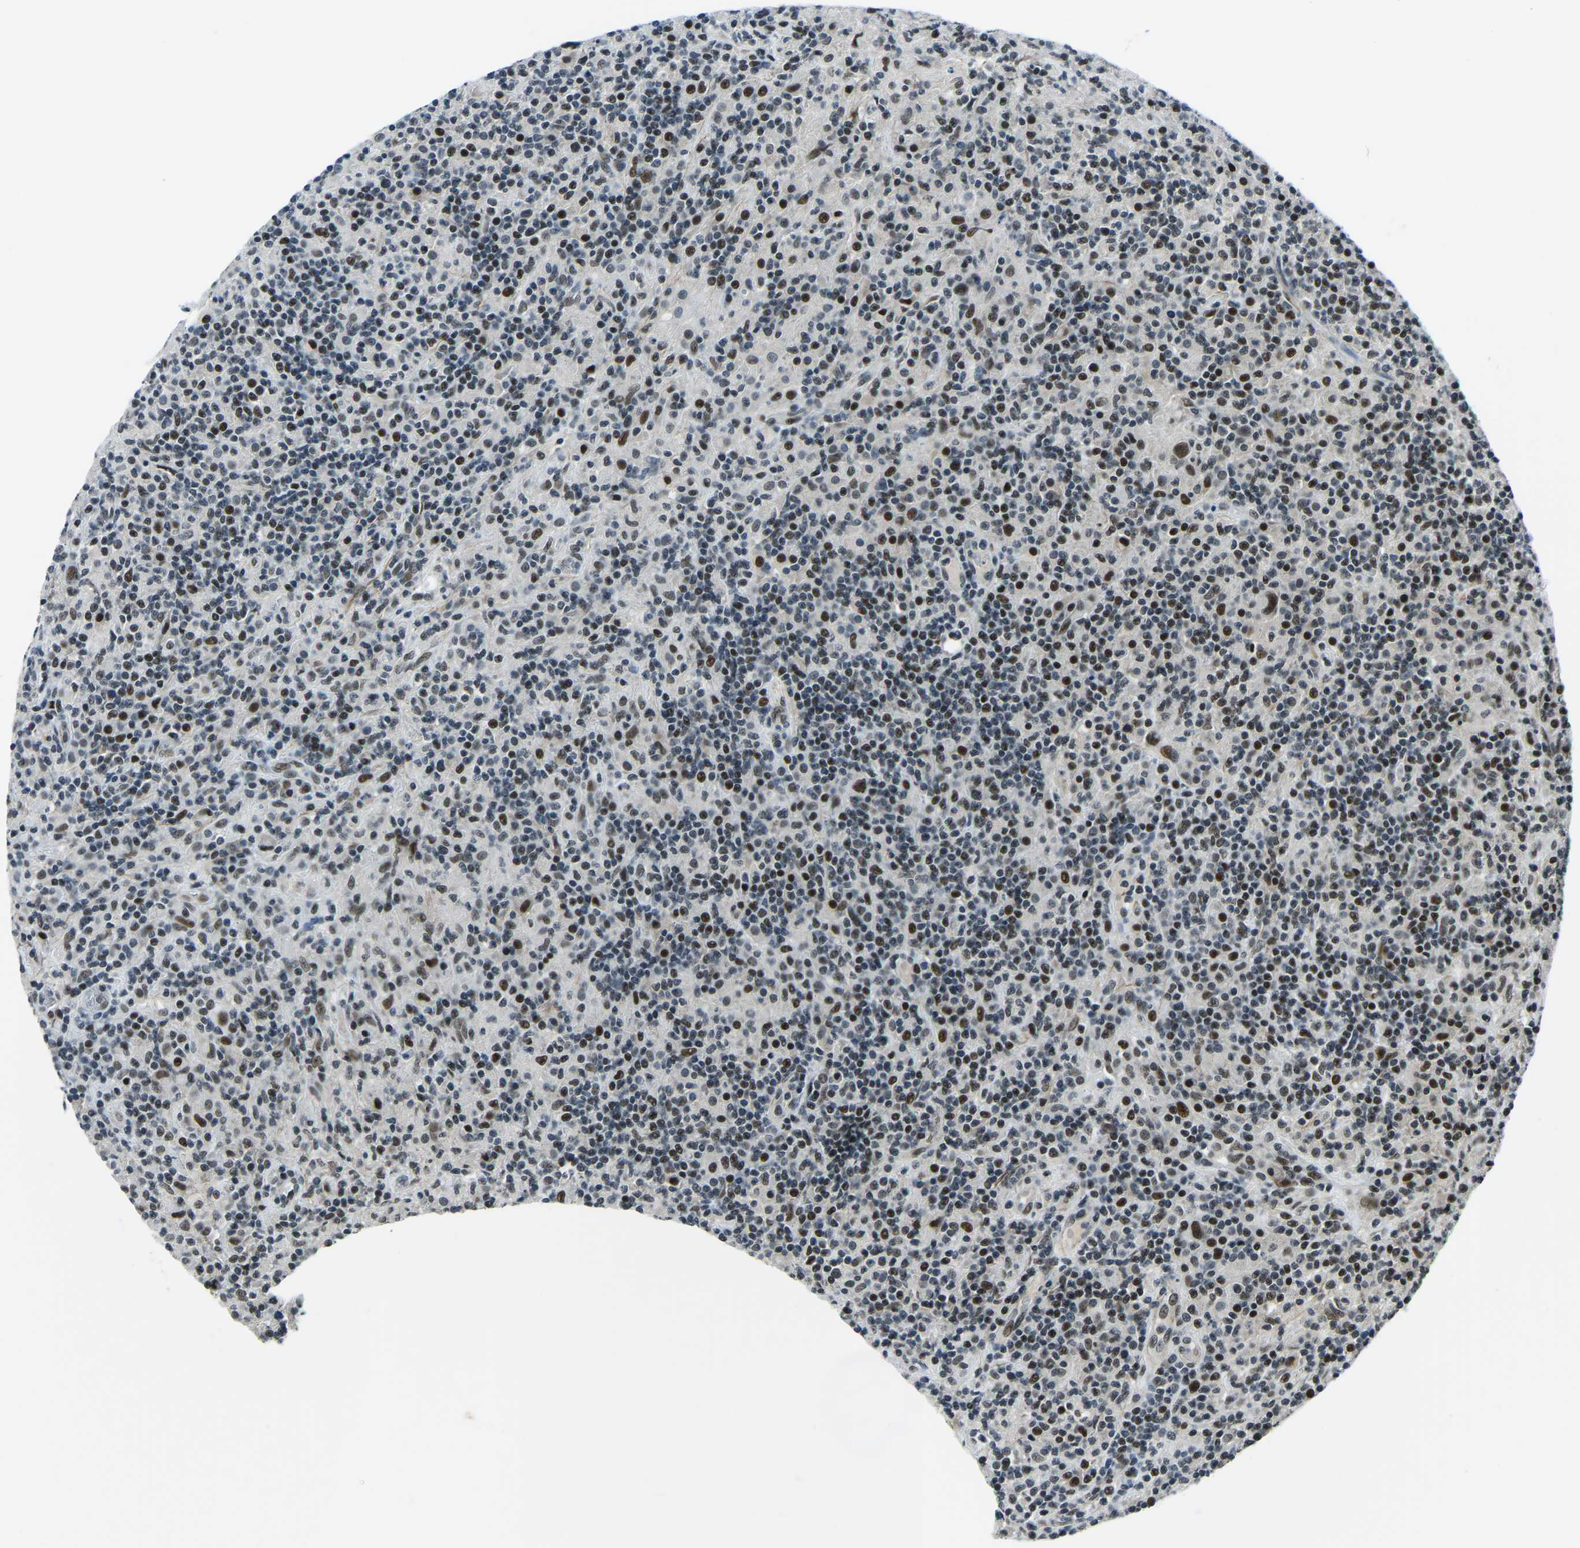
{"staining": {"intensity": "moderate", "quantity": ">75%", "location": "nuclear"}, "tissue": "lymphoma", "cell_type": "Tumor cells", "image_type": "cancer", "snomed": [{"axis": "morphology", "description": "Hodgkin's disease, NOS"}, {"axis": "topography", "description": "Lymph node"}], "caption": "A brown stain labels moderate nuclear positivity of a protein in human lymphoma tumor cells.", "gene": "PRCC", "patient": {"sex": "male", "age": 70}}